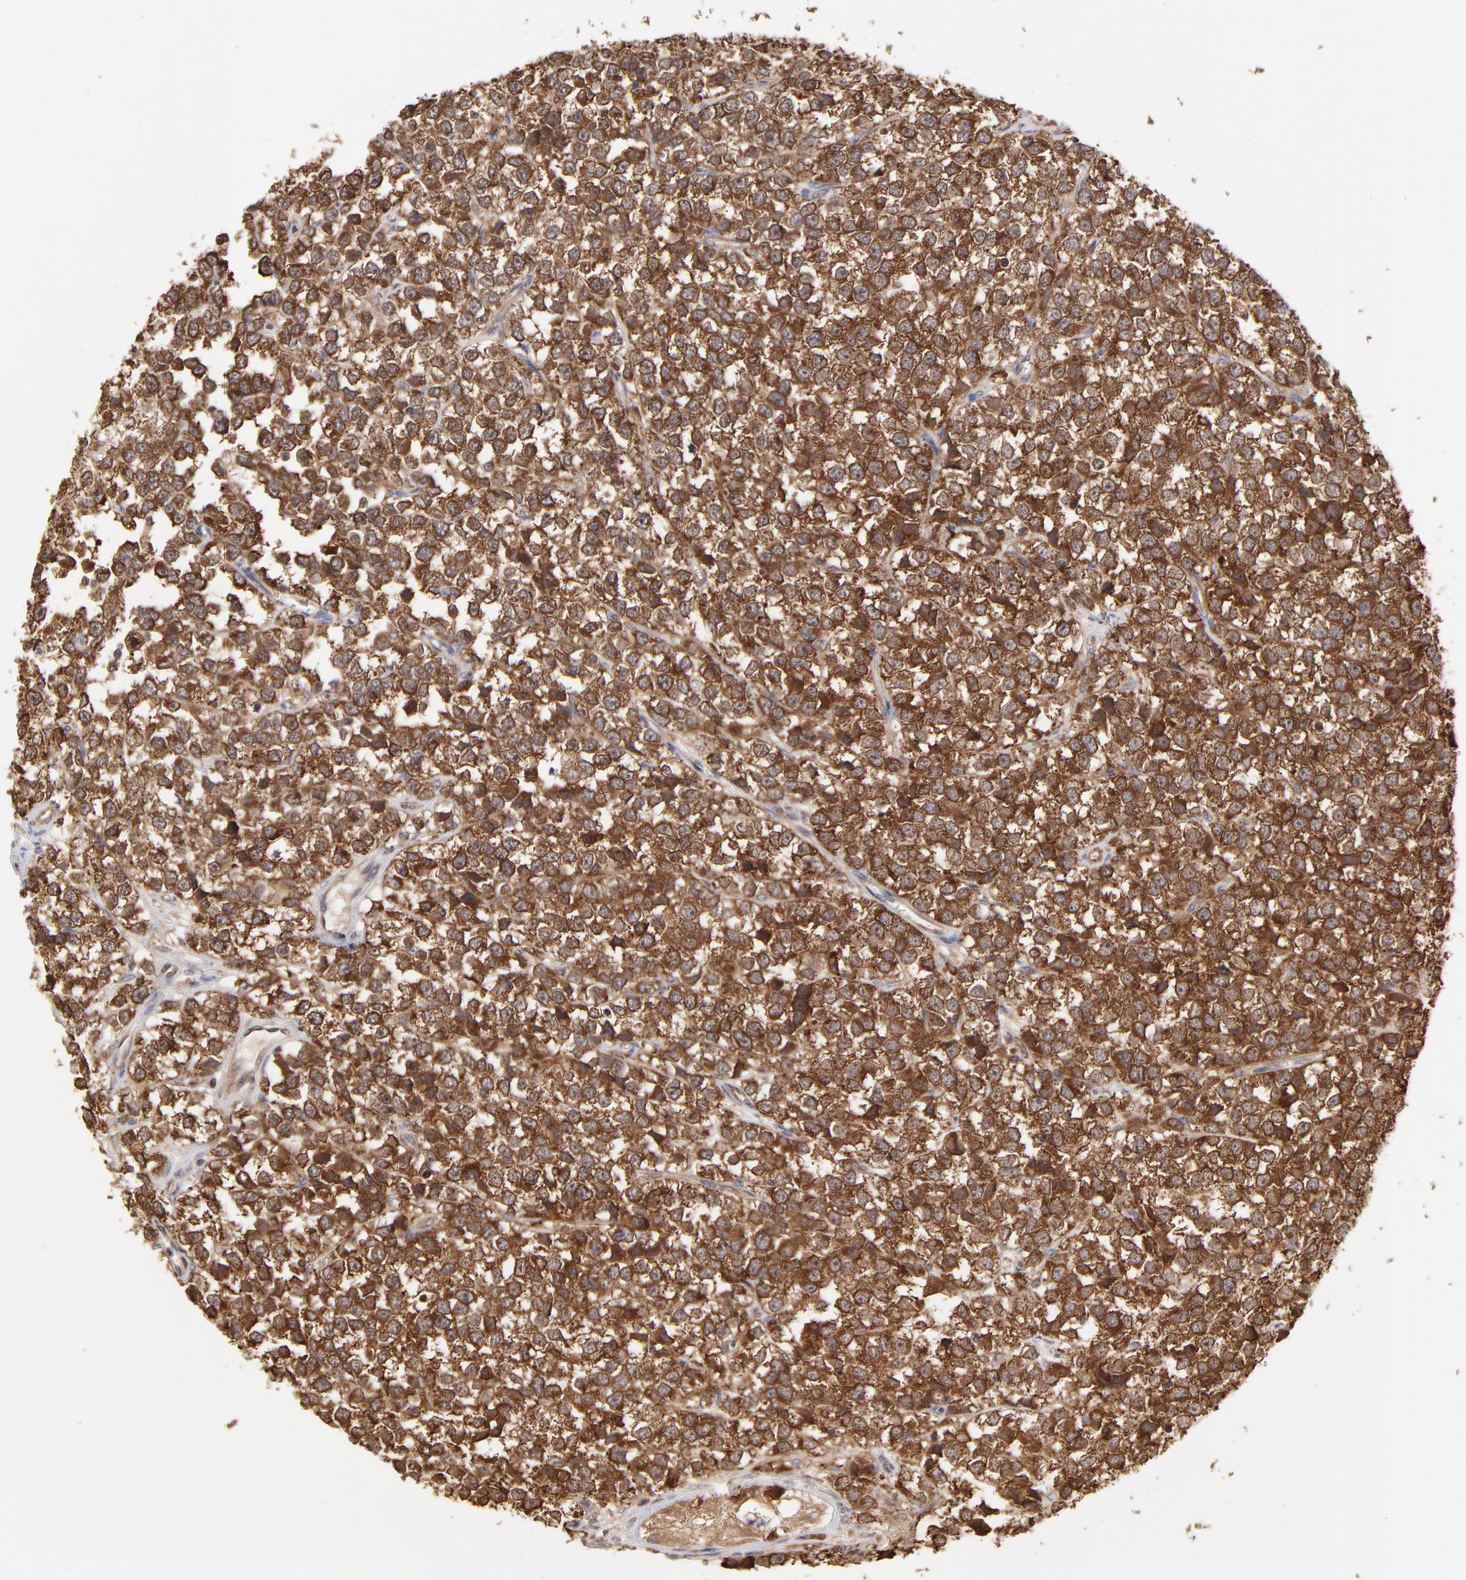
{"staining": {"intensity": "strong", "quantity": ">75%", "location": "cytoplasmic/membranous"}, "tissue": "testis cancer", "cell_type": "Tumor cells", "image_type": "cancer", "snomed": [{"axis": "morphology", "description": "Seminoma, NOS"}, {"axis": "topography", "description": "Testis"}], "caption": "Protein staining displays strong cytoplasmic/membranous positivity in about >75% of tumor cells in seminoma (testis).", "gene": "GART", "patient": {"sex": "male", "age": 25}}